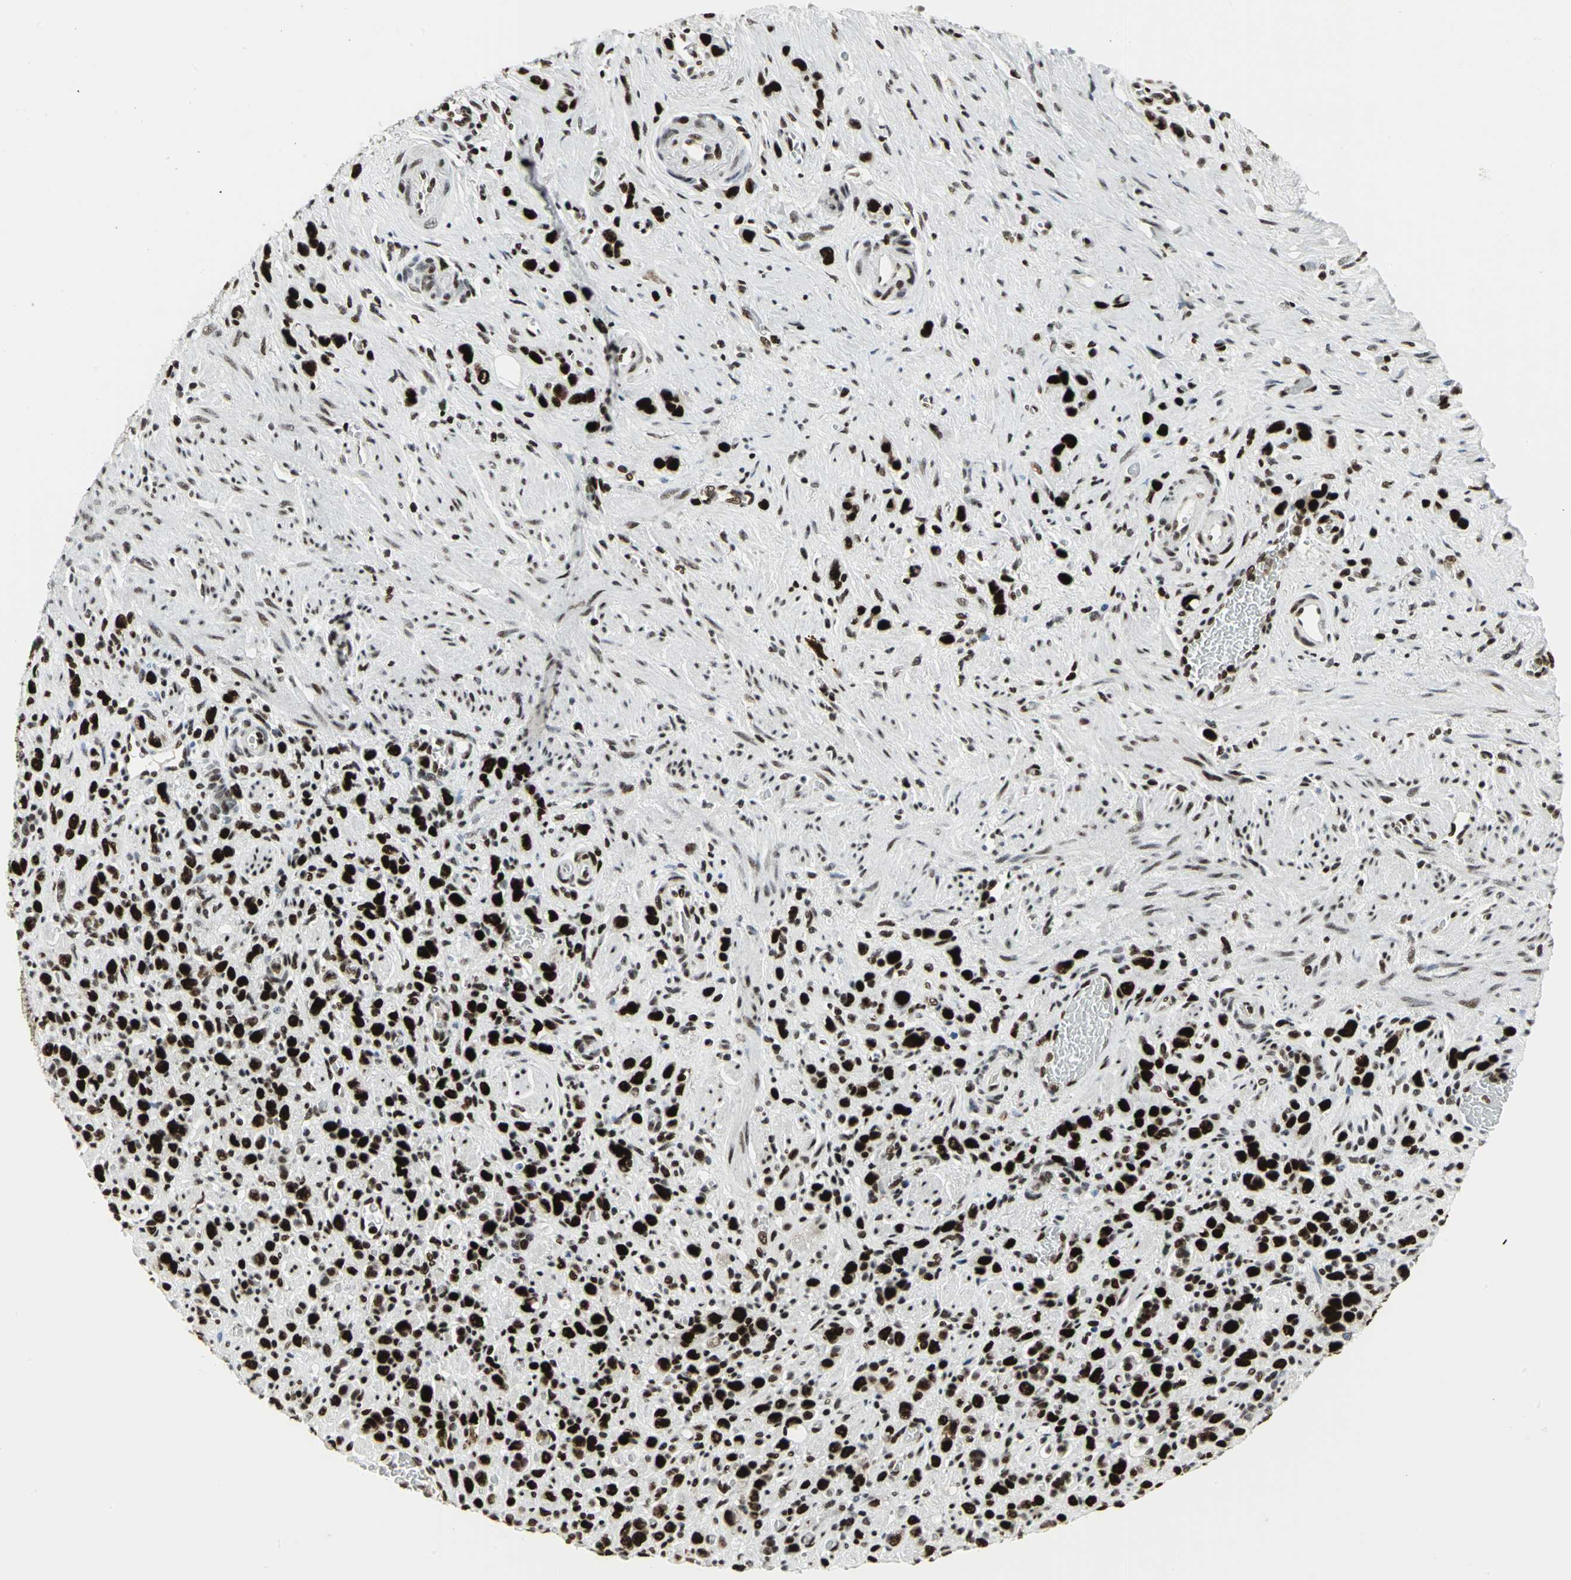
{"staining": {"intensity": "strong", "quantity": ">75%", "location": "nuclear"}, "tissue": "stomach cancer", "cell_type": "Tumor cells", "image_type": "cancer", "snomed": [{"axis": "morphology", "description": "Normal tissue, NOS"}, {"axis": "morphology", "description": "Adenocarcinoma, NOS"}, {"axis": "morphology", "description": "Adenocarcinoma, High grade"}, {"axis": "topography", "description": "Stomach, upper"}, {"axis": "topography", "description": "Stomach"}], "caption": "Immunohistochemical staining of stomach cancer displays strong nuclear protein staining in about >75% of tumor cells.", "gene": "SMARCA4", "patient": {"sex": "female", "age": 65}}